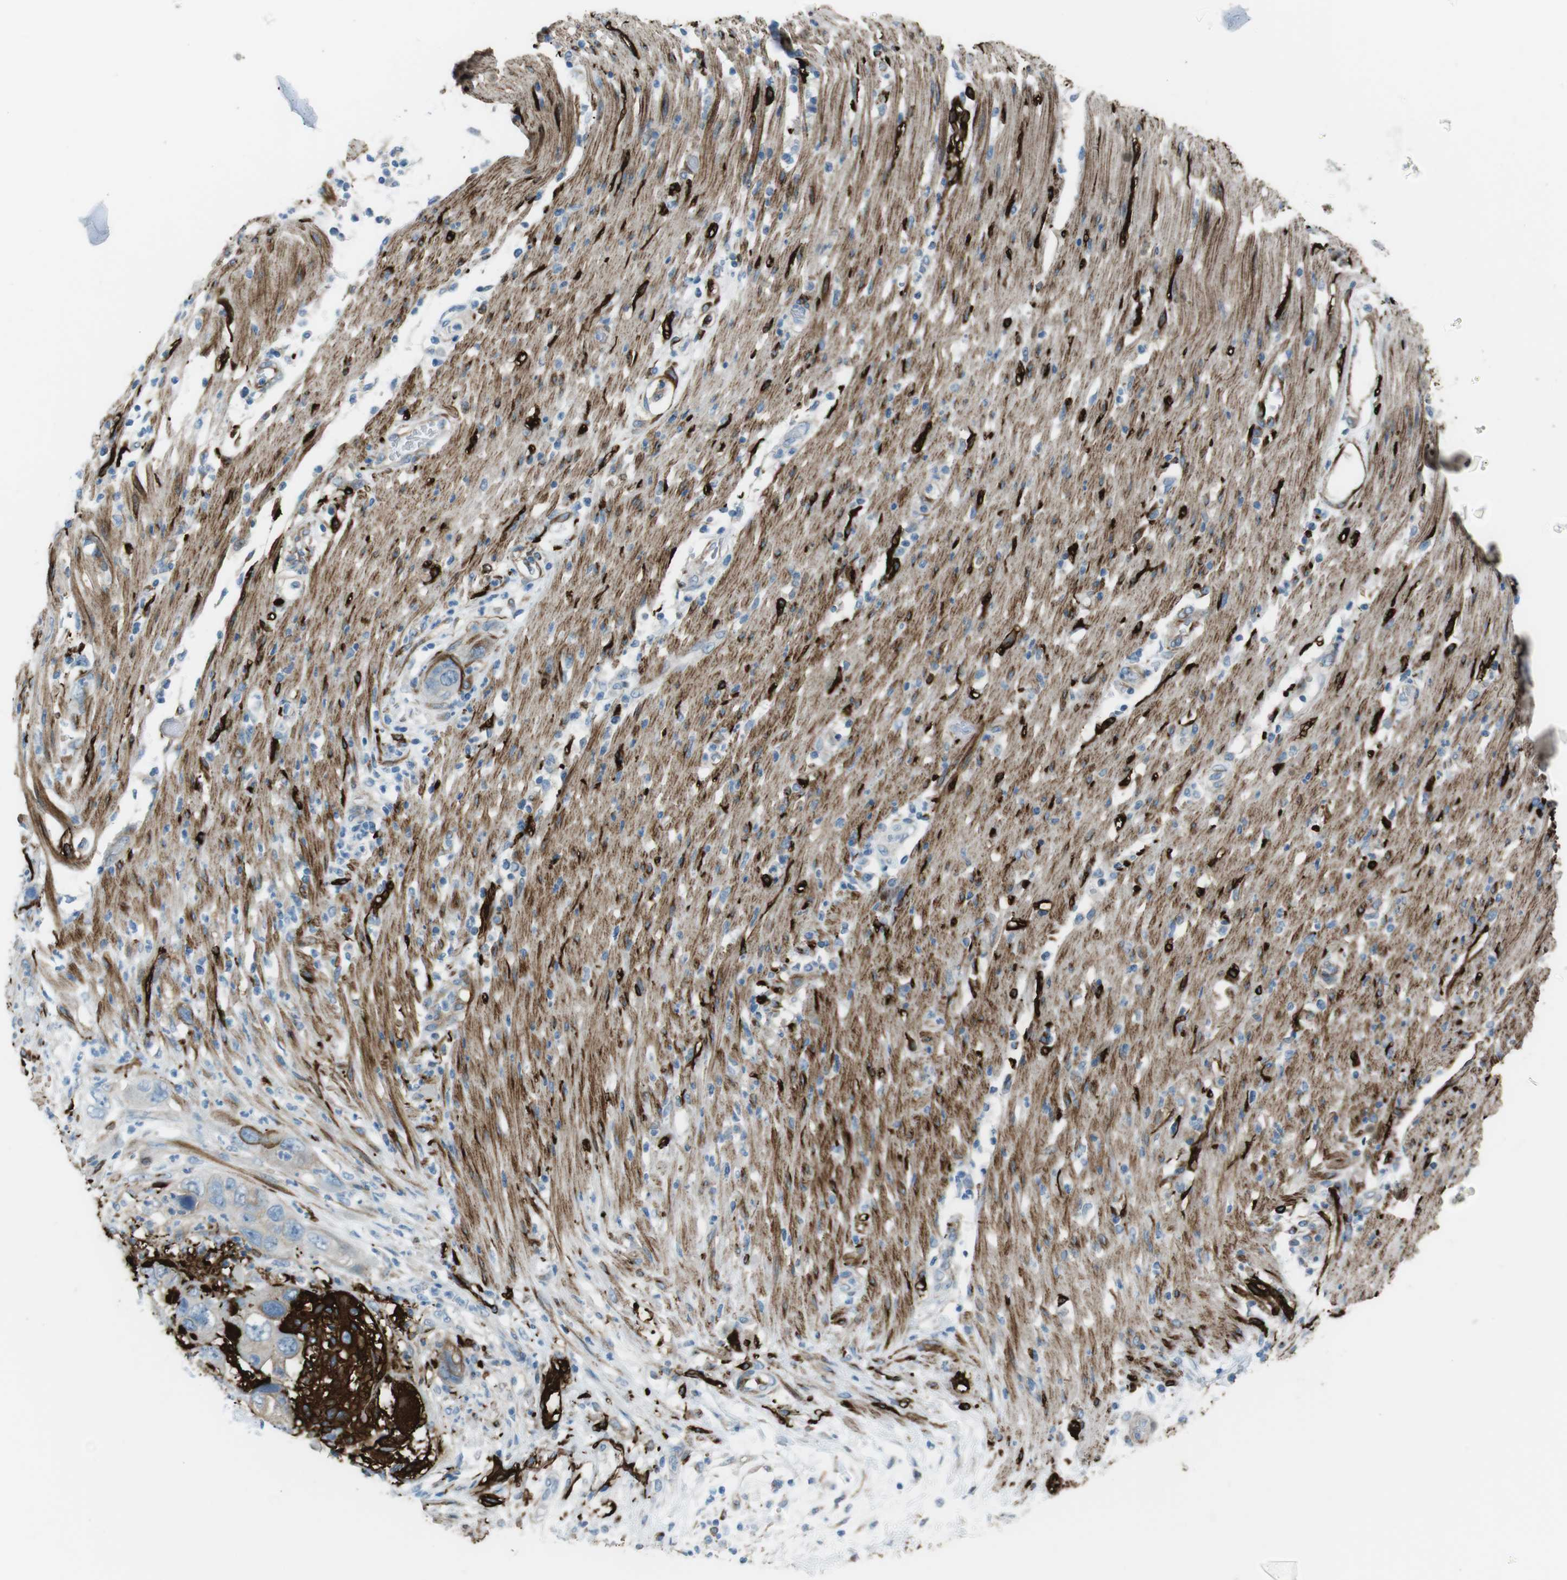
{"staining": {"intensity": "moderate", "quantity": "25%-75%", "location": "cytoplasmic/membranous"}, "tissue": "pancreatic cancer", "cell_type": "Tumor cells", "image_type": "cancer", "snomed": [{"axis": "morphology", "description": "Adenocarcinoma, NOS"}, {"axis": "topography", "description": "Pancreas"}], "caption": "A high-resolution photomicrograph shows immunohistochemistry (IHC) staining of adenocarcinoma (pancreatic), which reveals moderate cytoplasmic/membranous staining in approximately 25%-75% of tumor cells.", "gene": "TUBB2A", "patient": {"sex": "female", "age": 71}}